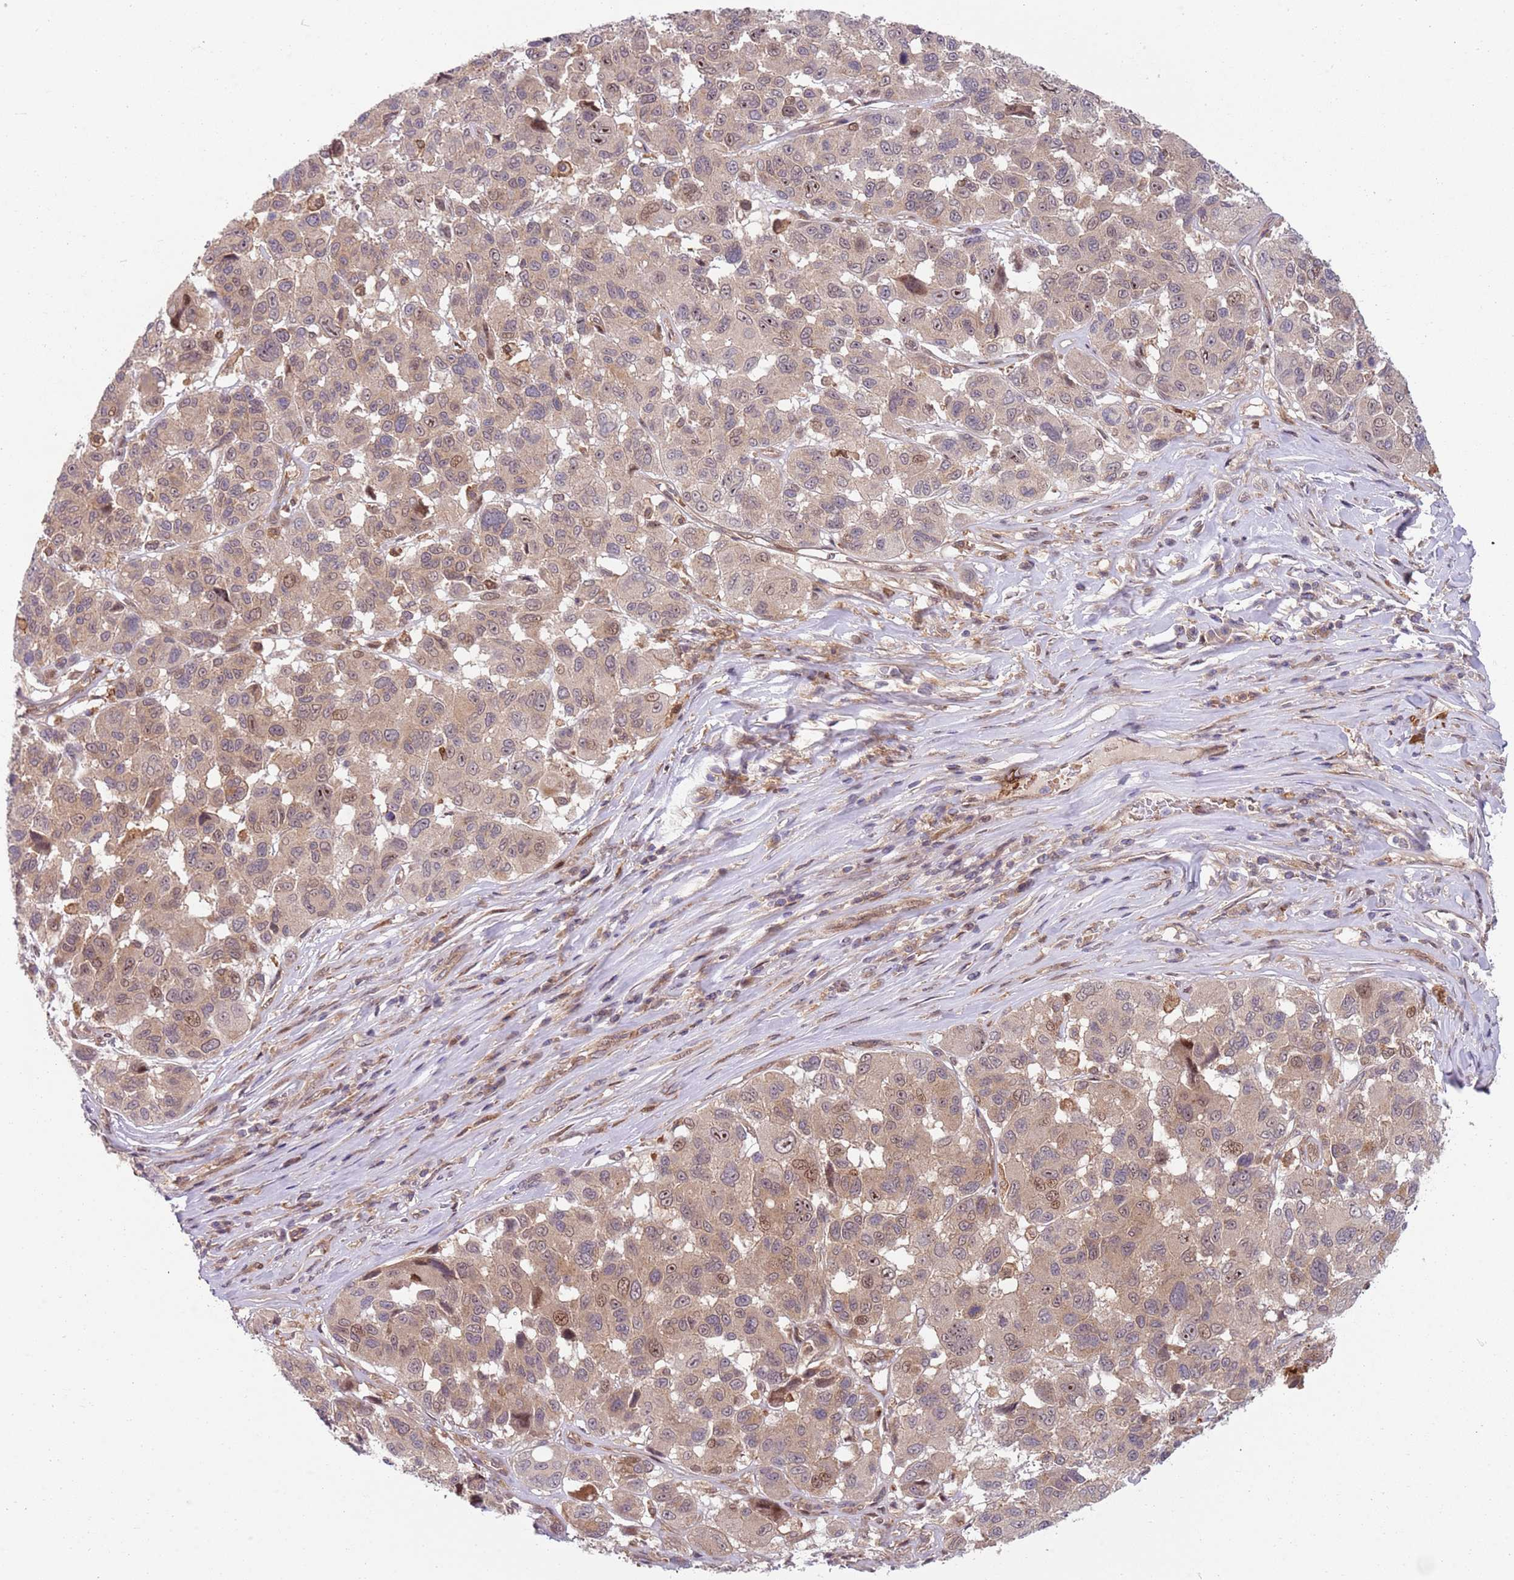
{"staining": {"intensity": "moderate", "quantity": ">75%", "location": "cytoplasmic/membranous,nuclear"}, "tissue": "melanoma", "cell_type": "Tumor cells", "image_type": "cancer", "snomed": [{"axis": "morphology", "description": "Malignant melanoma, NOS"}, {"axis": "topography", "description": "Skin"}], "caption": "IHC micrograph of human malignant melanoma stained for a protein (brown), which reveals medium levels of moderate cytoplasmic/membranous and nuclear expression in about >75% of tumor cells.", "gene": "GGA1", "patient": {"sex": "female", "age": 66}}